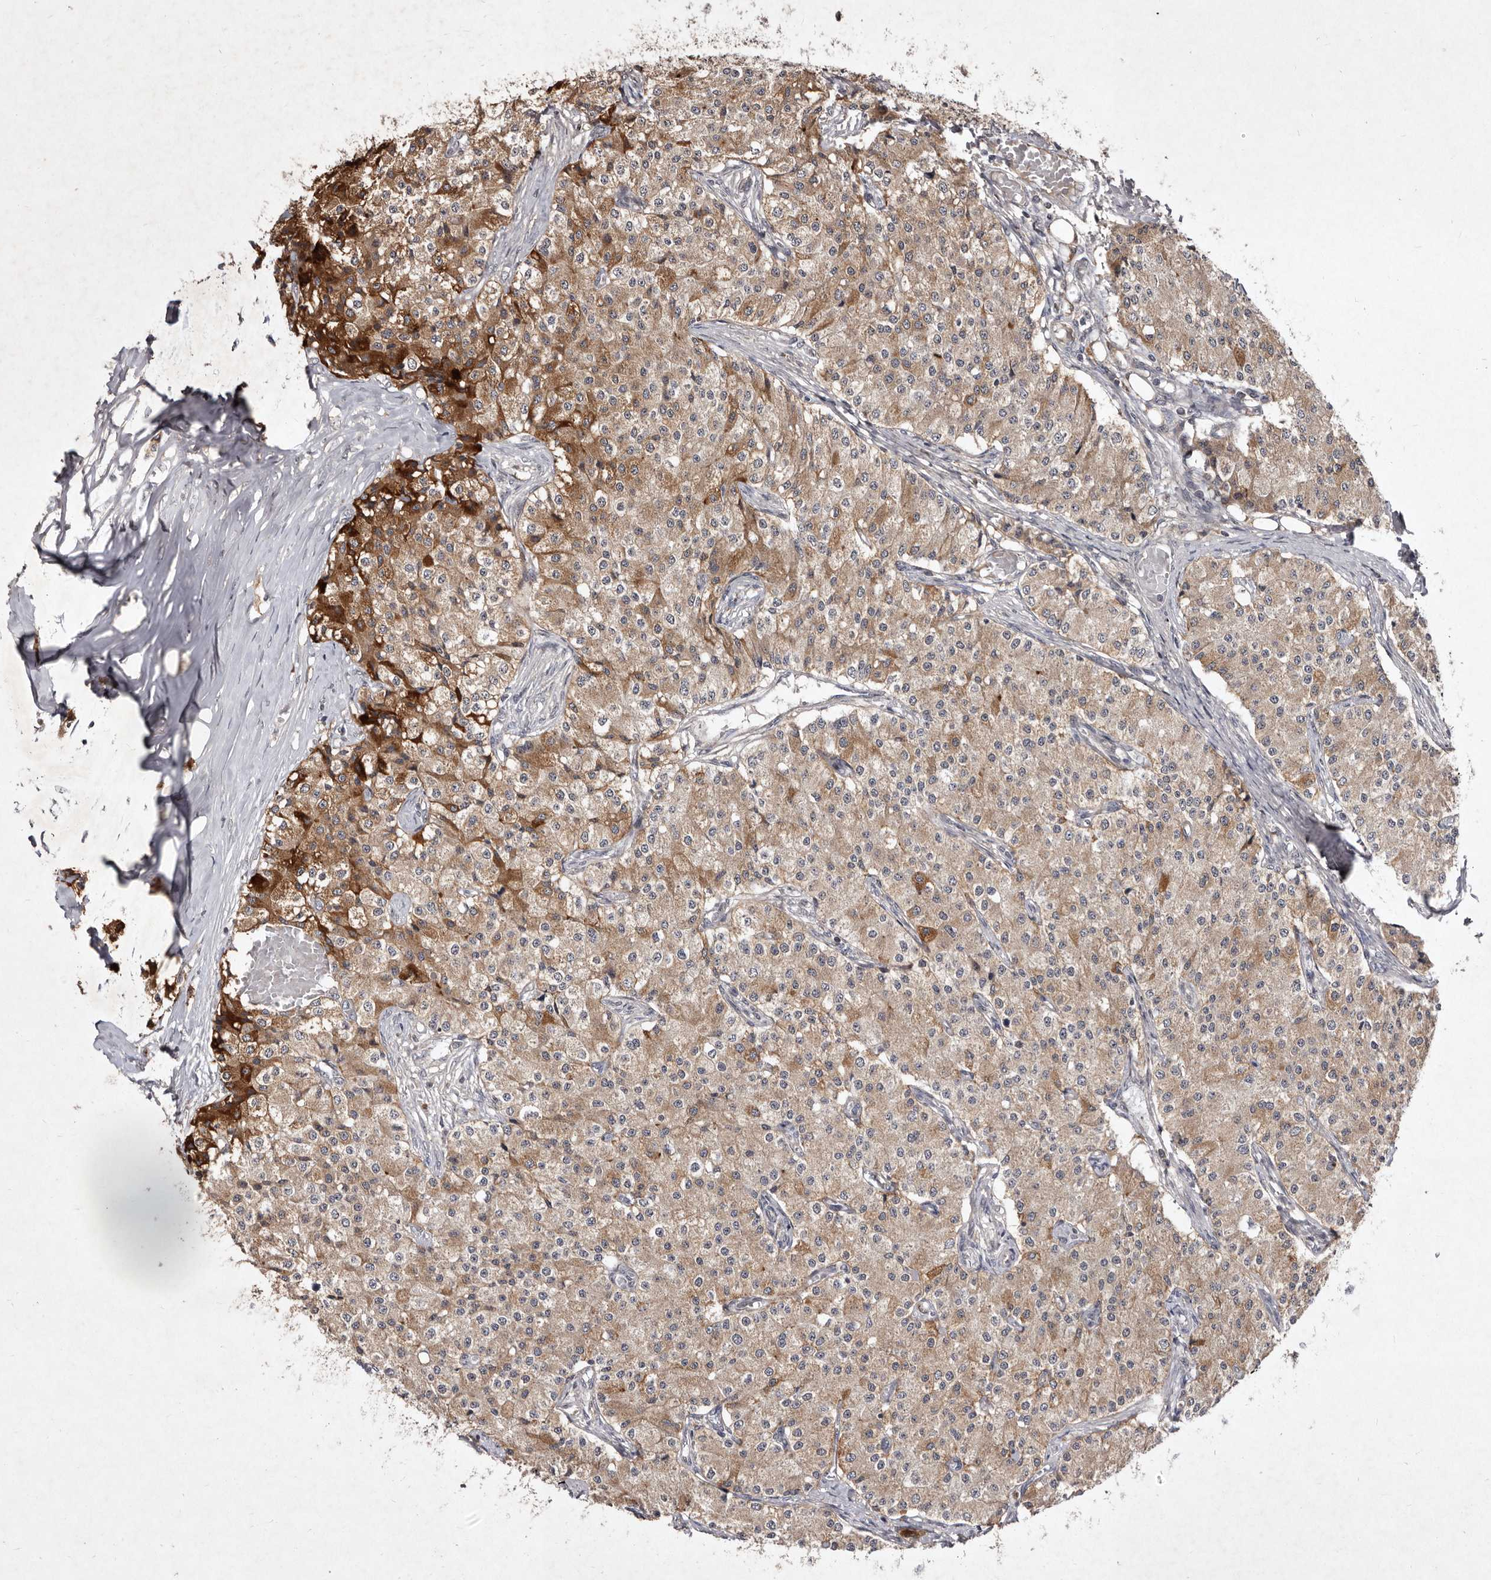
{"staining": {"intensity": "moderate", "quantity": ">75%", "location": "cytoplasmic/membranous"}, "tissue": "carcinoid", "cell_type": "Tumor cells", "image_type": "cancer", "snomed": [{"axis": "morphology", "description": "Carcinoid, malignant, NOS"}, {"axis": "topography", "description": "Colon"}], "caption": "A high-resolution image shows IHC staining of carcinoid, which demonstrates moderate cytoplasmic/membranous expression in about >75% of tumor cells.", "gene": "FLAD1", "patient": {"sex": "female", "age": 52}}